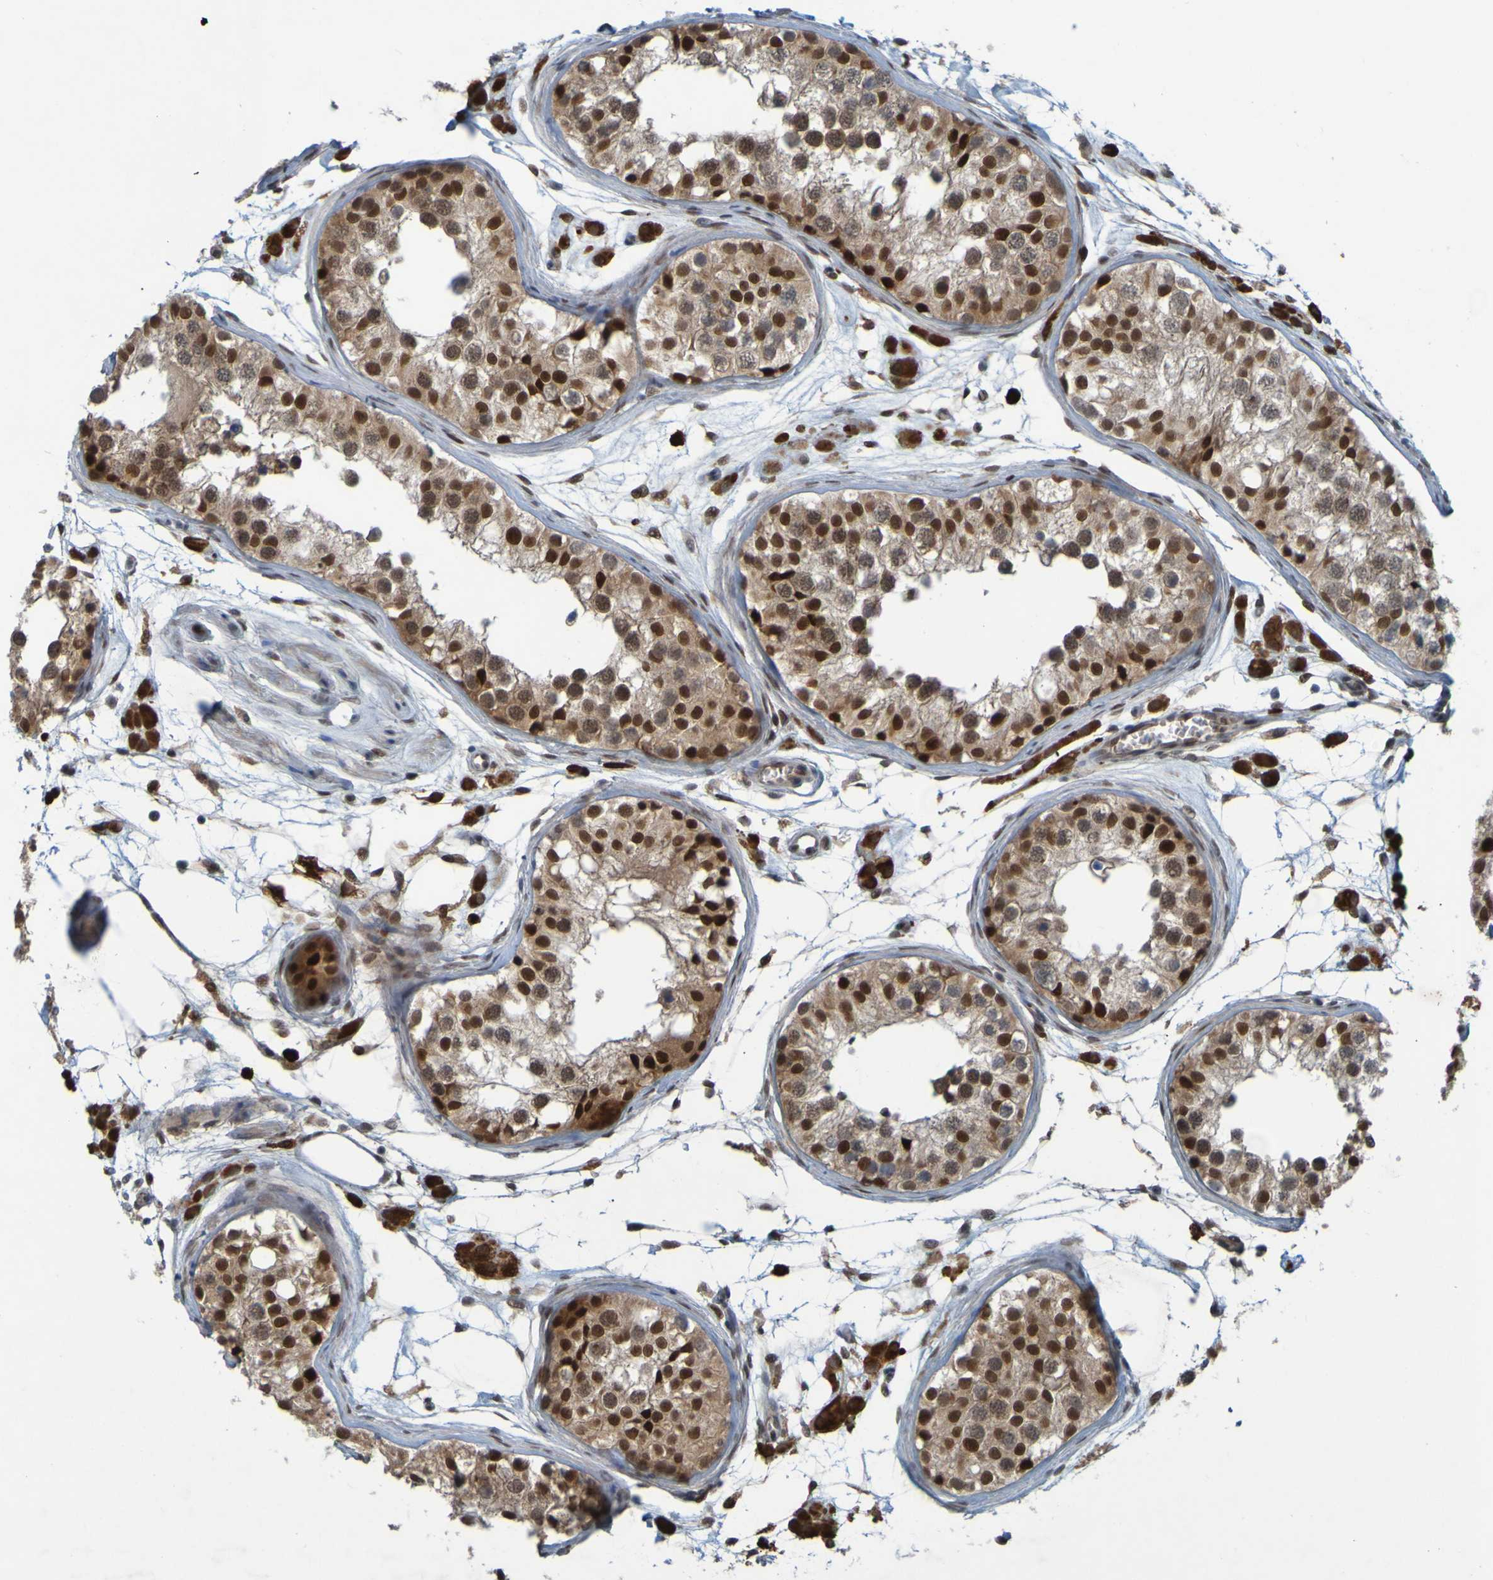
{"staining": {"intensity": "strong", "quantity": "25%-75%", "location": "cytoplasmic/membranous,nuclear"}, "tissue": "testis", "cell_type": "Cells in seminiferous ducts", "image_type": "normal", "snomed": [{"axis": "morphology", "description": "Normal tissue, NOS"}, {"axis": "morphology", "description": "Adenocarcinoma, metastatic, NOS"}, {"axis": "topography", "description": "Testis"}], "caption": "Strong cytoplasmic/membranous,nuclear positivity is identified in approximately 25%-75% of cells in seminiferous ducts in normal testis. (Brightfield microscopy of DAB IHC at high magnification).", "gene": "MCPH1", "patient": {"sex": "male", "age": 26}}